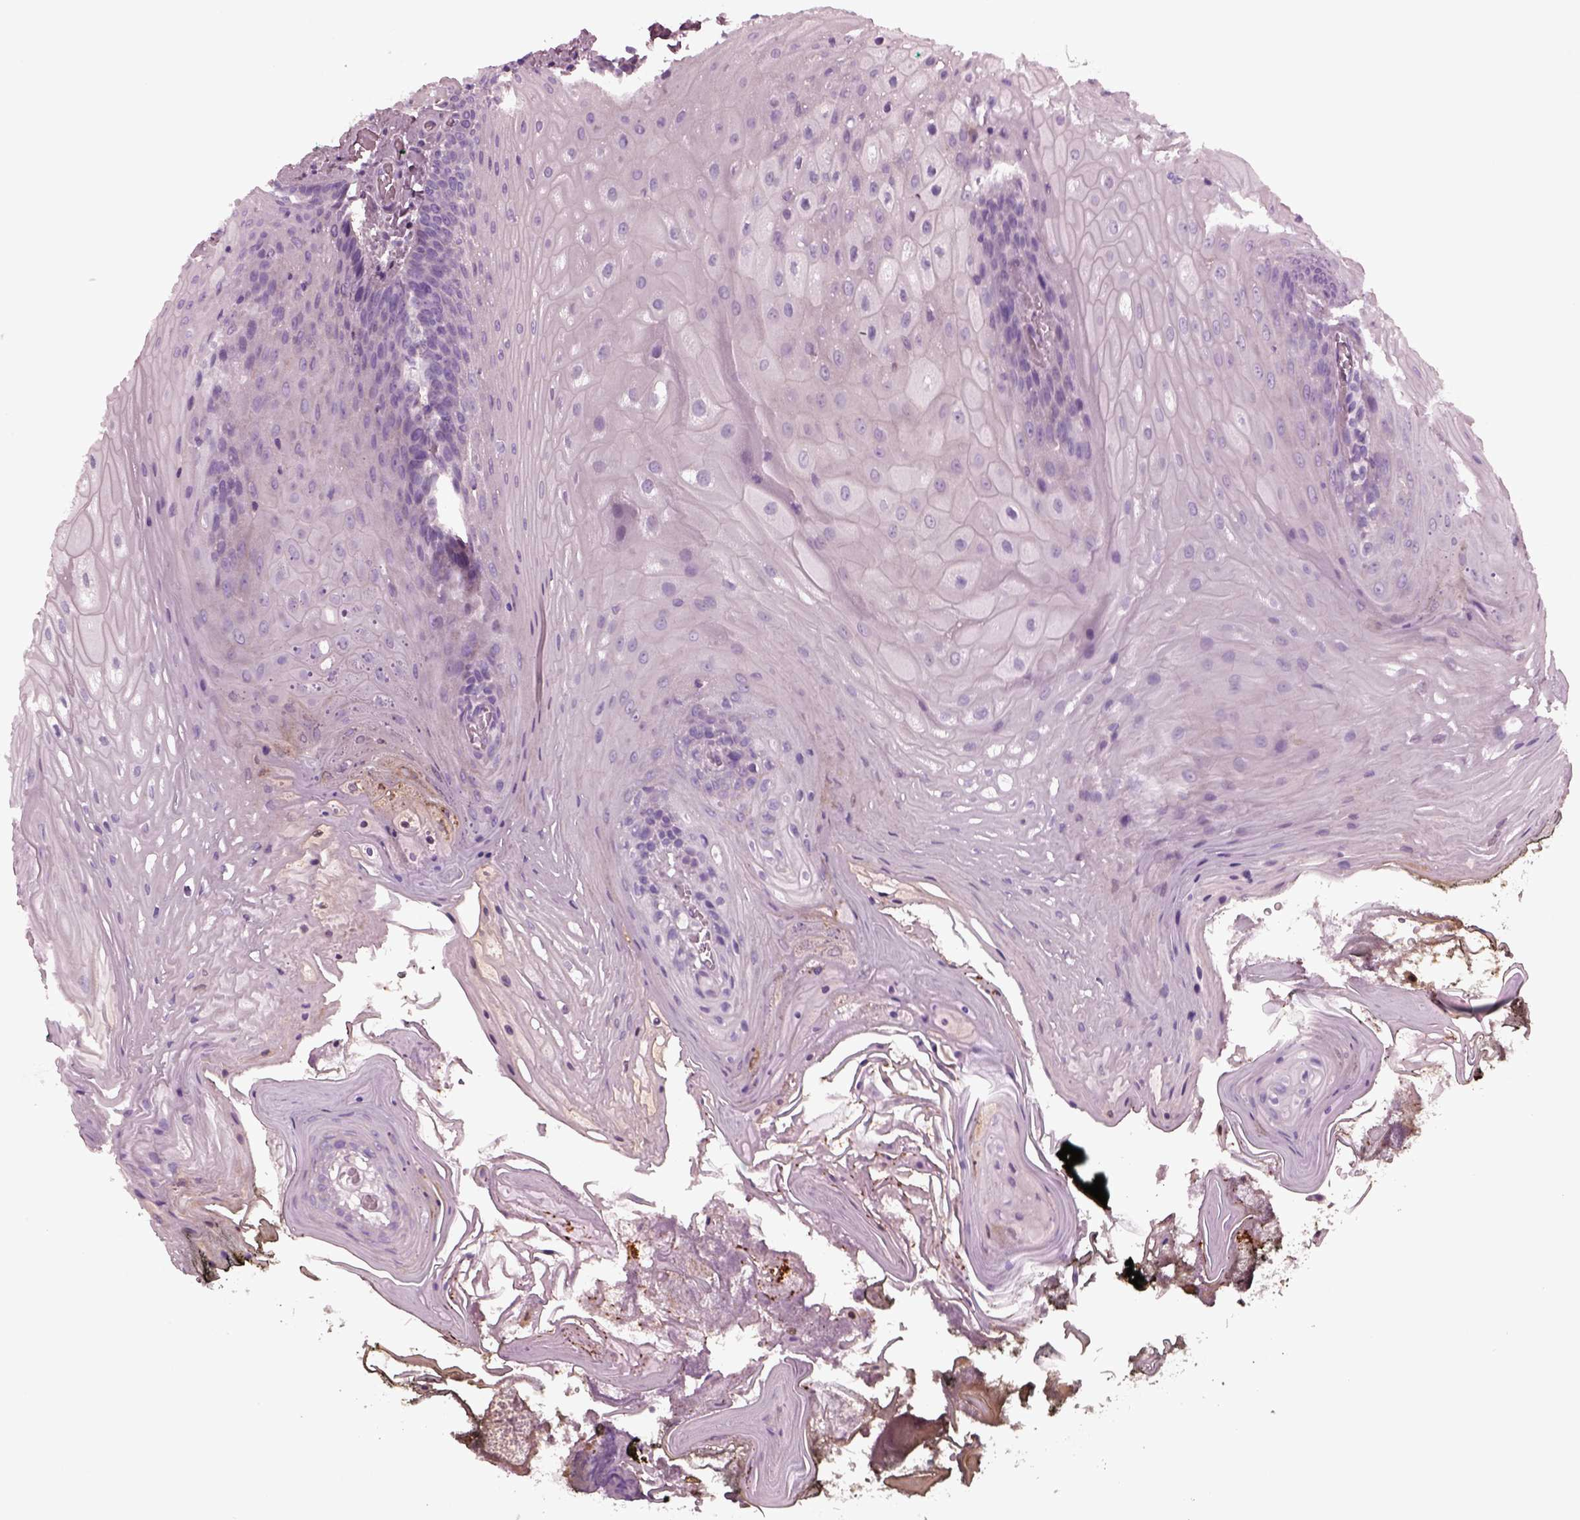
{"staining": {"intensity": "negative", "quantity": "none", "location": "none"}, "tissue": "oral mucosa", "cell_type": "Squamous epithelial cells", "image_type": "normal", "snomed": [{"axis": "morphology", "description": "Normal tissue, NOS"}, {"axis": "topography", "description": "Oral tissue"}], "caption": "Immunohistochemistry (IHC) image of benign oral mucosa stained for a protein (brown), which reveals no staining in squamous epithelial cells. Nuclei are stained in blue.", "gene": "GDF11", "patient": {"sex": "male", "age": 9}}